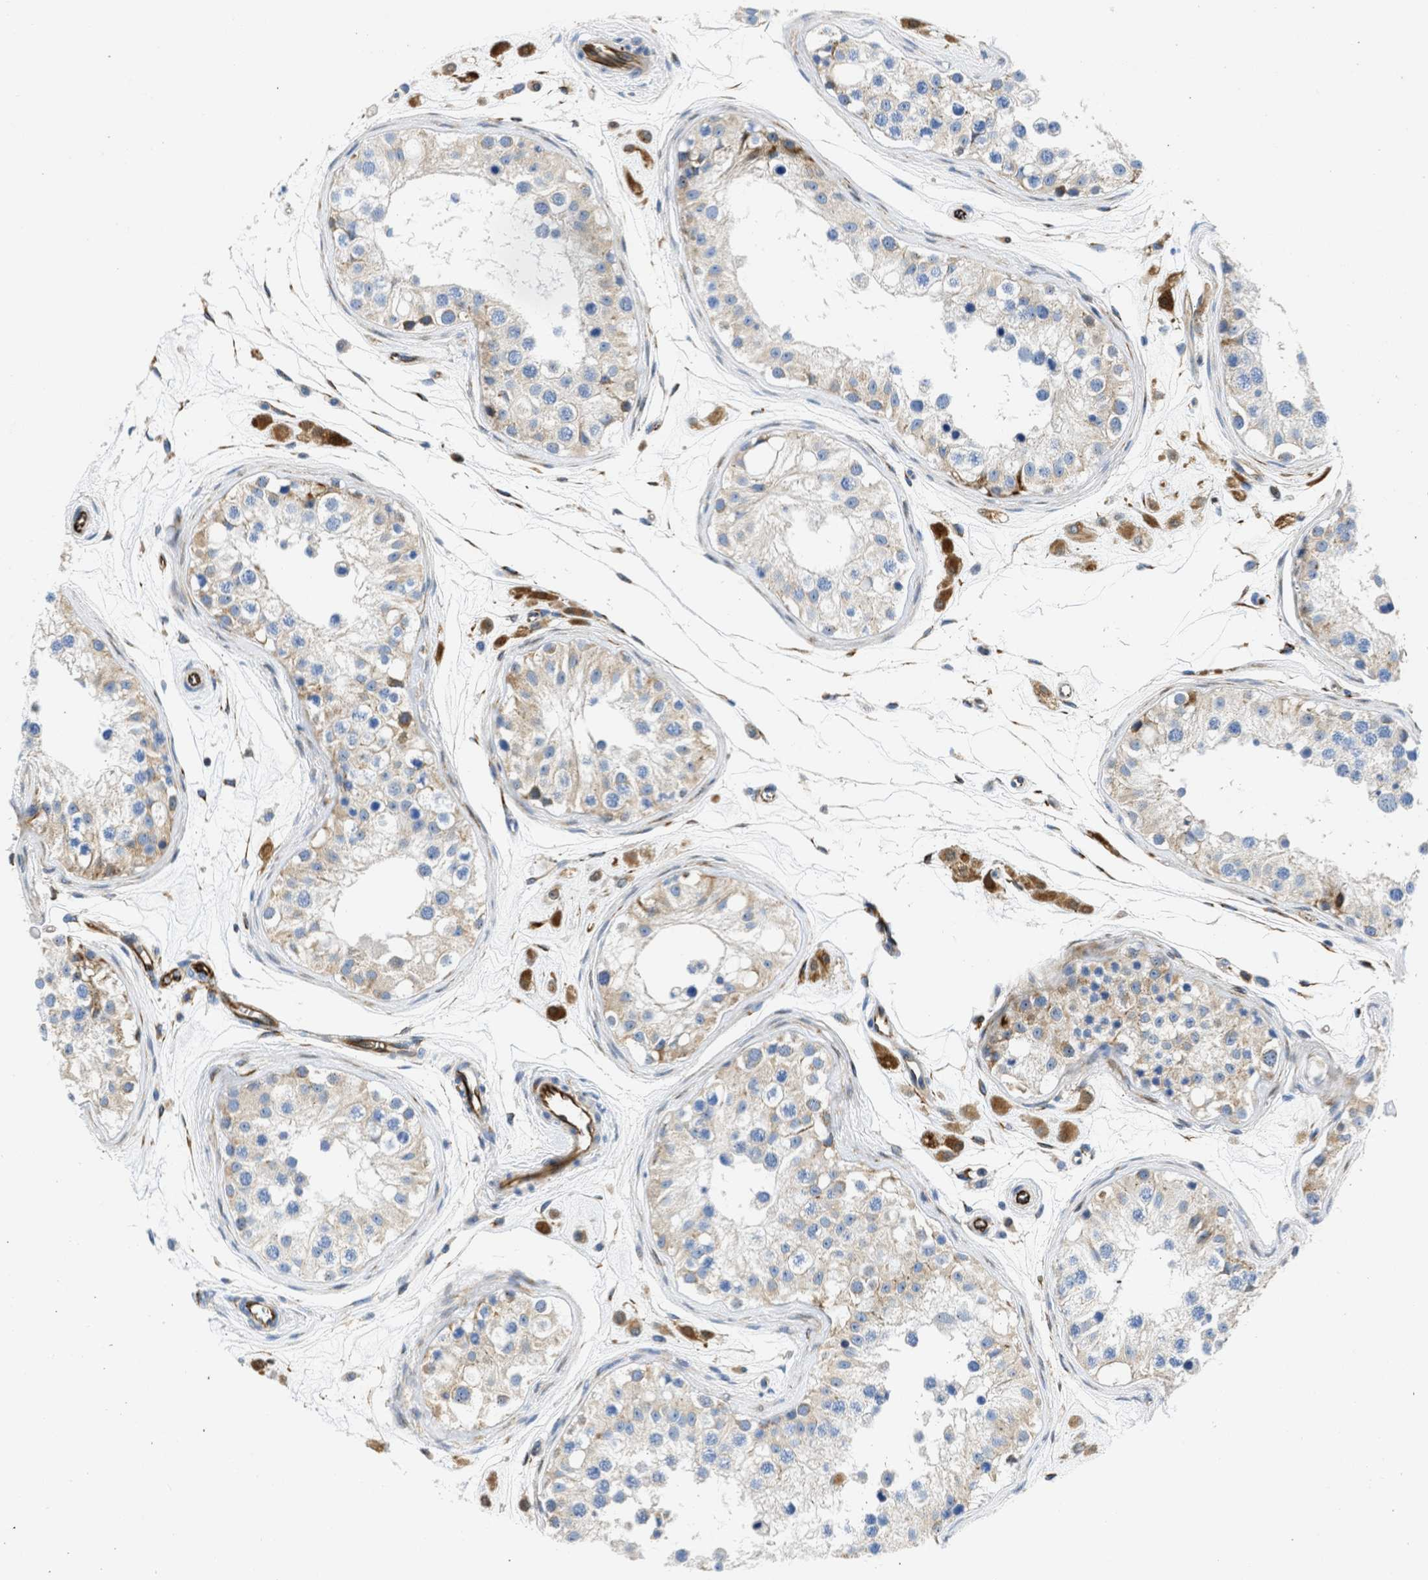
{"staining": {"intensity": "weak", "quantity": "25%-75%", "location": "cytoplasmic/membranous"}, "tissue": "testis", "cell_type": "Cells in seminiferous ducts", "image_type": "normal", "snomed": [{"axis": "morphology", "description": "Normal tissue, NOS"}, {"axis": "morphology", "description": "Adenocarcinoma, metastatic, NOS"}, {"axis": "topography", "description": "Testis"}], "caption": "Immunohistochemical staining of unremarkable testis reveals weak cytoplasmic/membranous protein staining in approximately 25%-75% of cells in seminiferous ducts. Immunohistochemistry (ihc) stains the protein of interest in brown and the nuclei are stained blue.", "gene": "ULK4", "patient": {"sex": "male", "age": 26}}